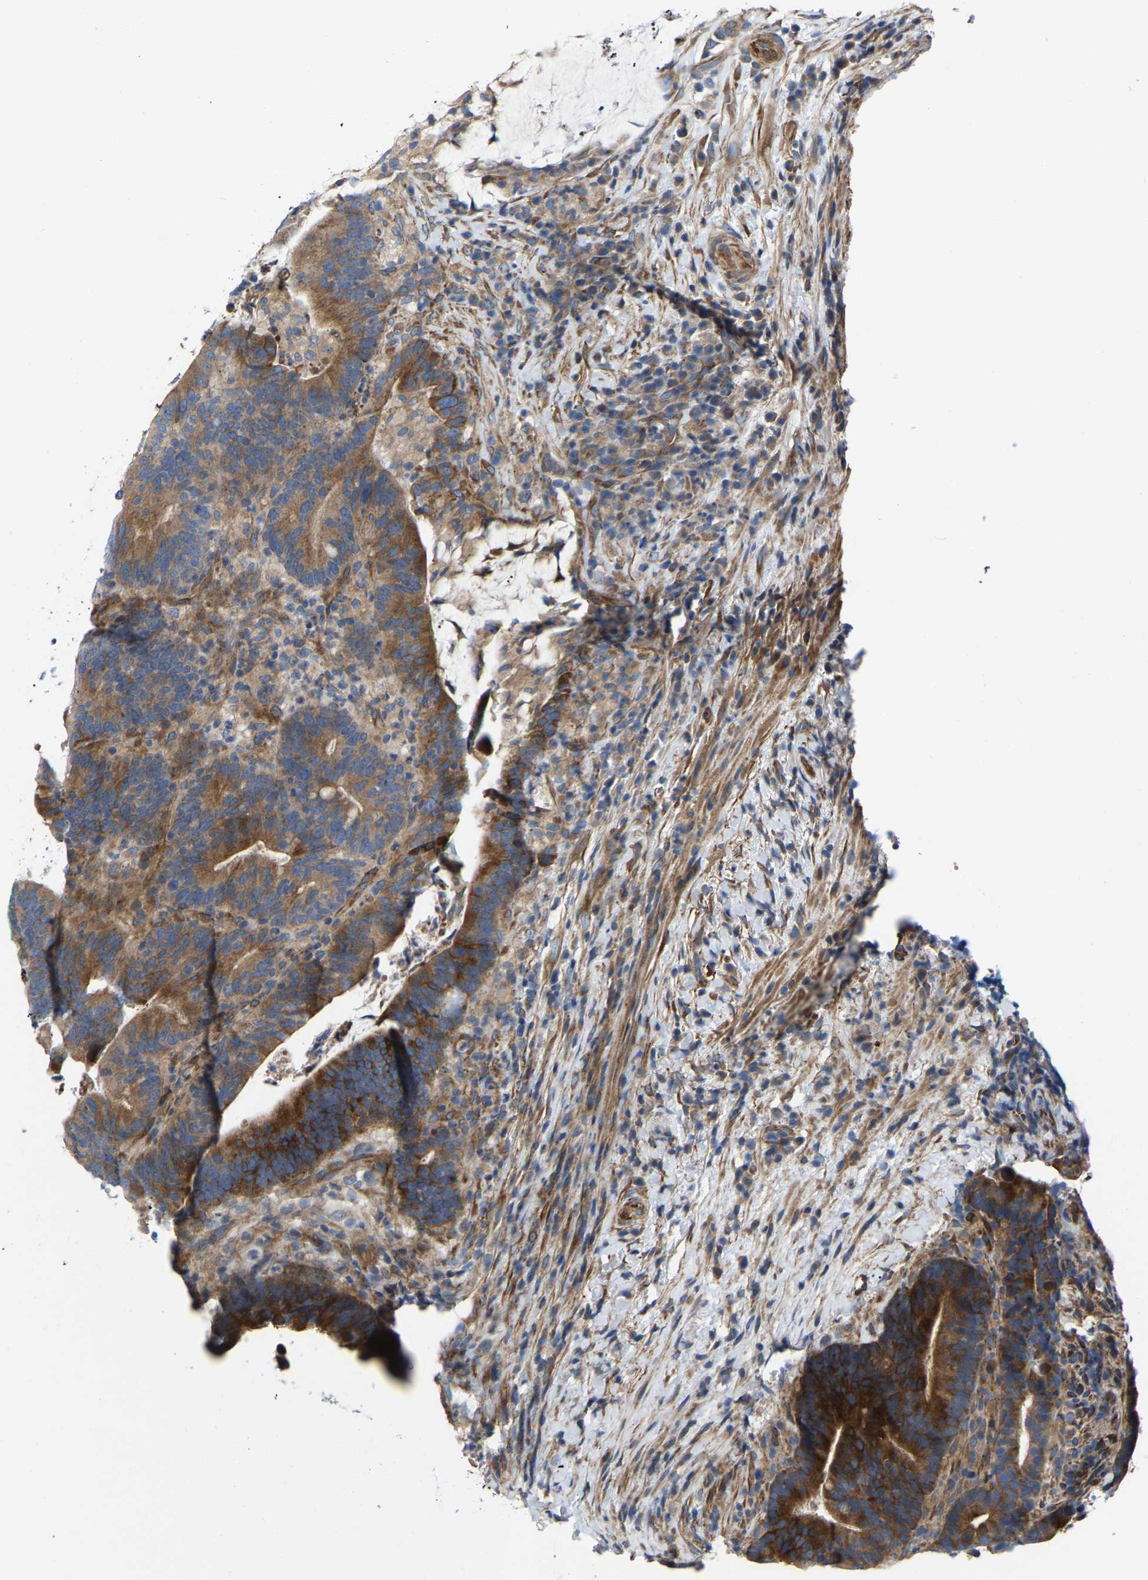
{"staining": {"intensity": "strong", "quantity": "25%-75%", "location": "cytoplasmic/membranous"}, "tissue": "colorectal cancer", "cell_type": "Tumor cells", "image_type": "cancer", "snomed": [{"axis": "morphology", "description": "Adenocarcinoma, NOS"}, {"axis": "topography", "description": "Colon"}], "caption": "The immunohistochemical stain highlights strong cytoplasmic/membranous staining in tumor cells of adenocarcinoma (colorectal) tissue.", "gene": "TOR1B", "patient": {"sex": "female", "age": 66}}